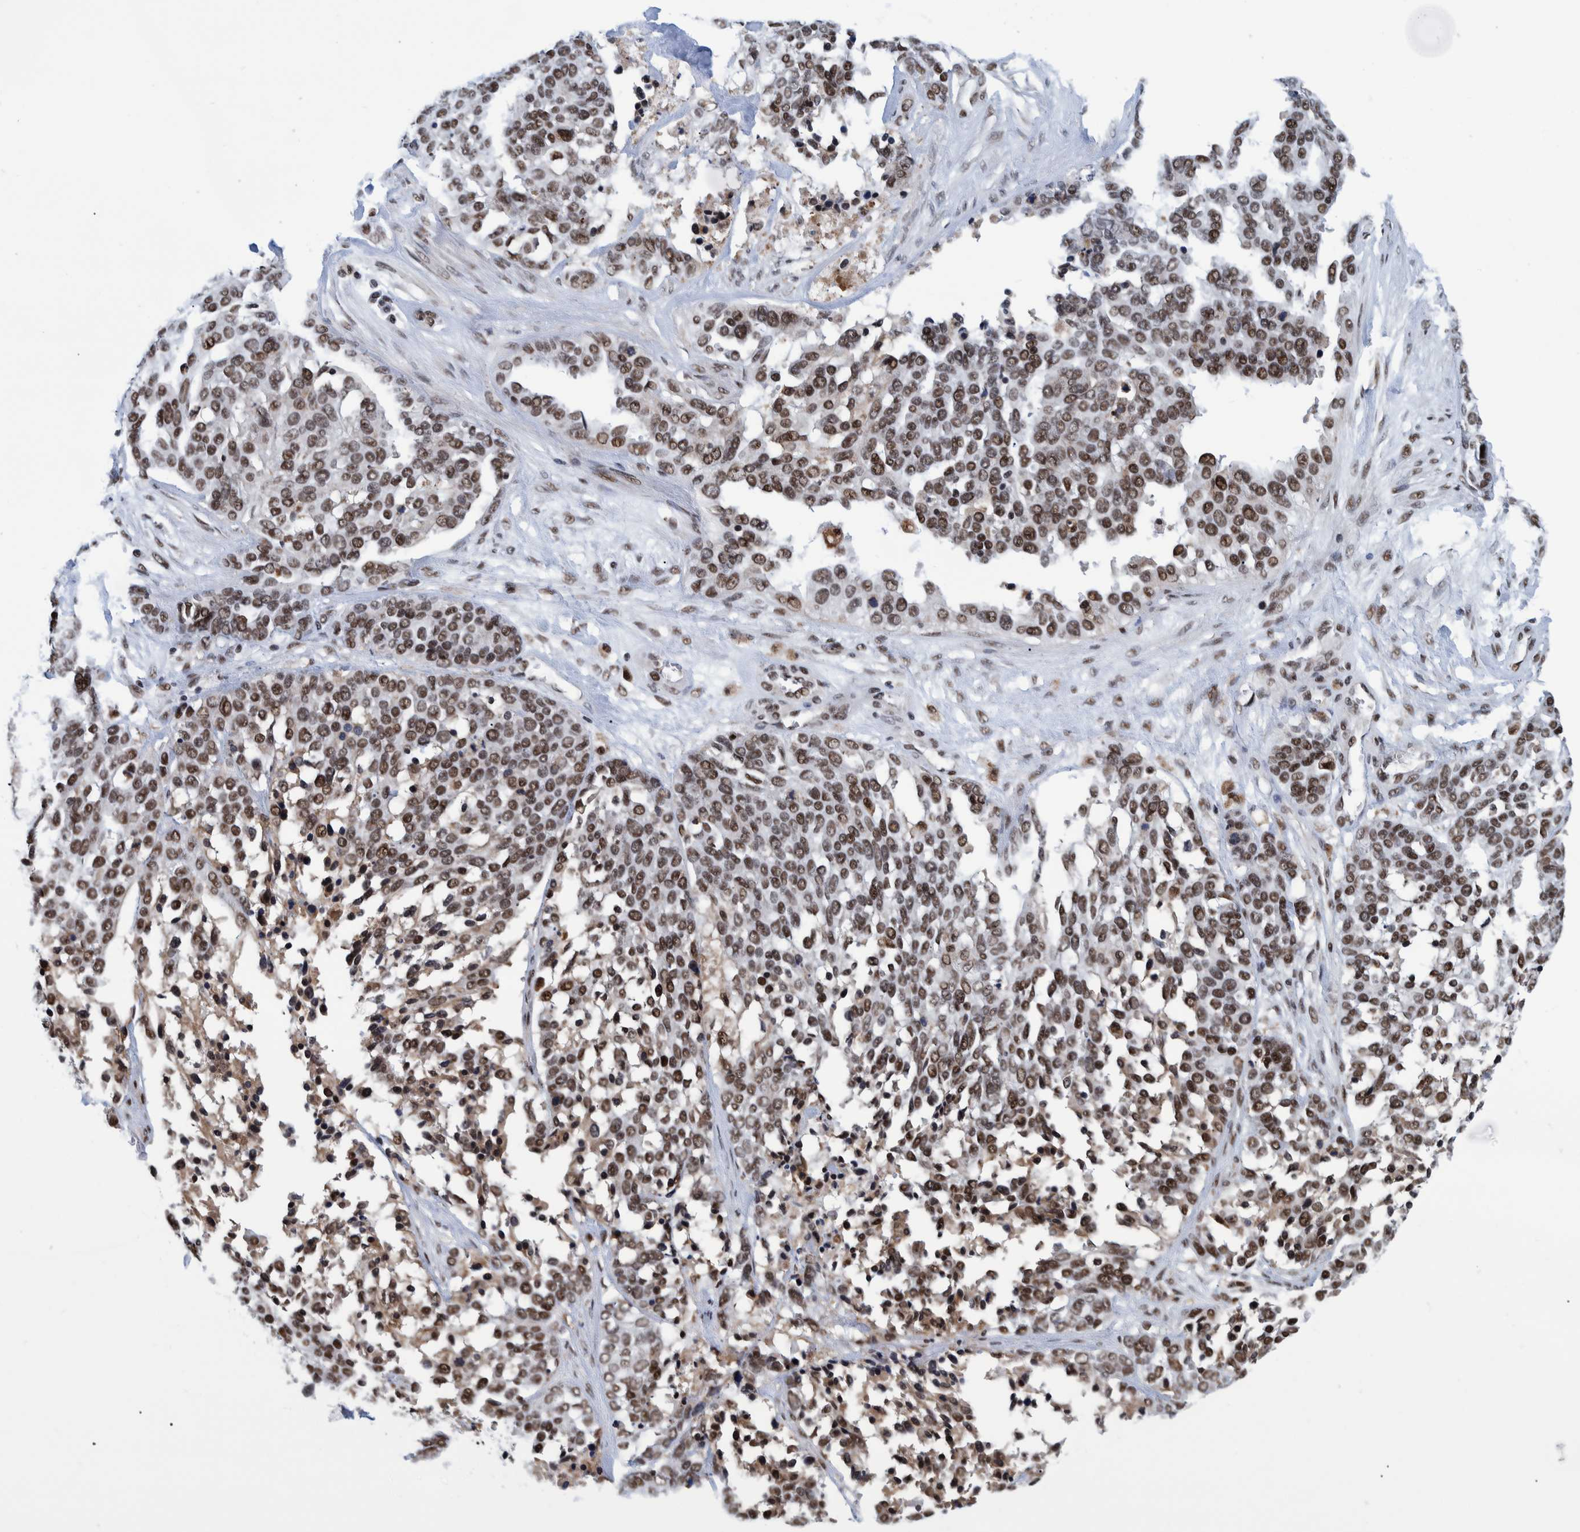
{"staining": {"intensity": "moderate", "quantity": ">75%", "location": "nuclear"}, "tissue": "ovarian cancer", "cell_type": "Tumor cells", "image_type": "cancer", "snomed": [{"axis": "morphology", "description": "Cystadenocarcinoma, serous, NOS"}, {"axis": "topography", "description": "Ovary"}], "caption": "This image displays ovarian cancer stained with IHC to label a protein in brown. The nuclear of tumor cells show moderate positivity for the protein. Nuclei are counter-stained blue.", "gene": "EFTUD2", "patient": {"sex": "female", "age": 44}}